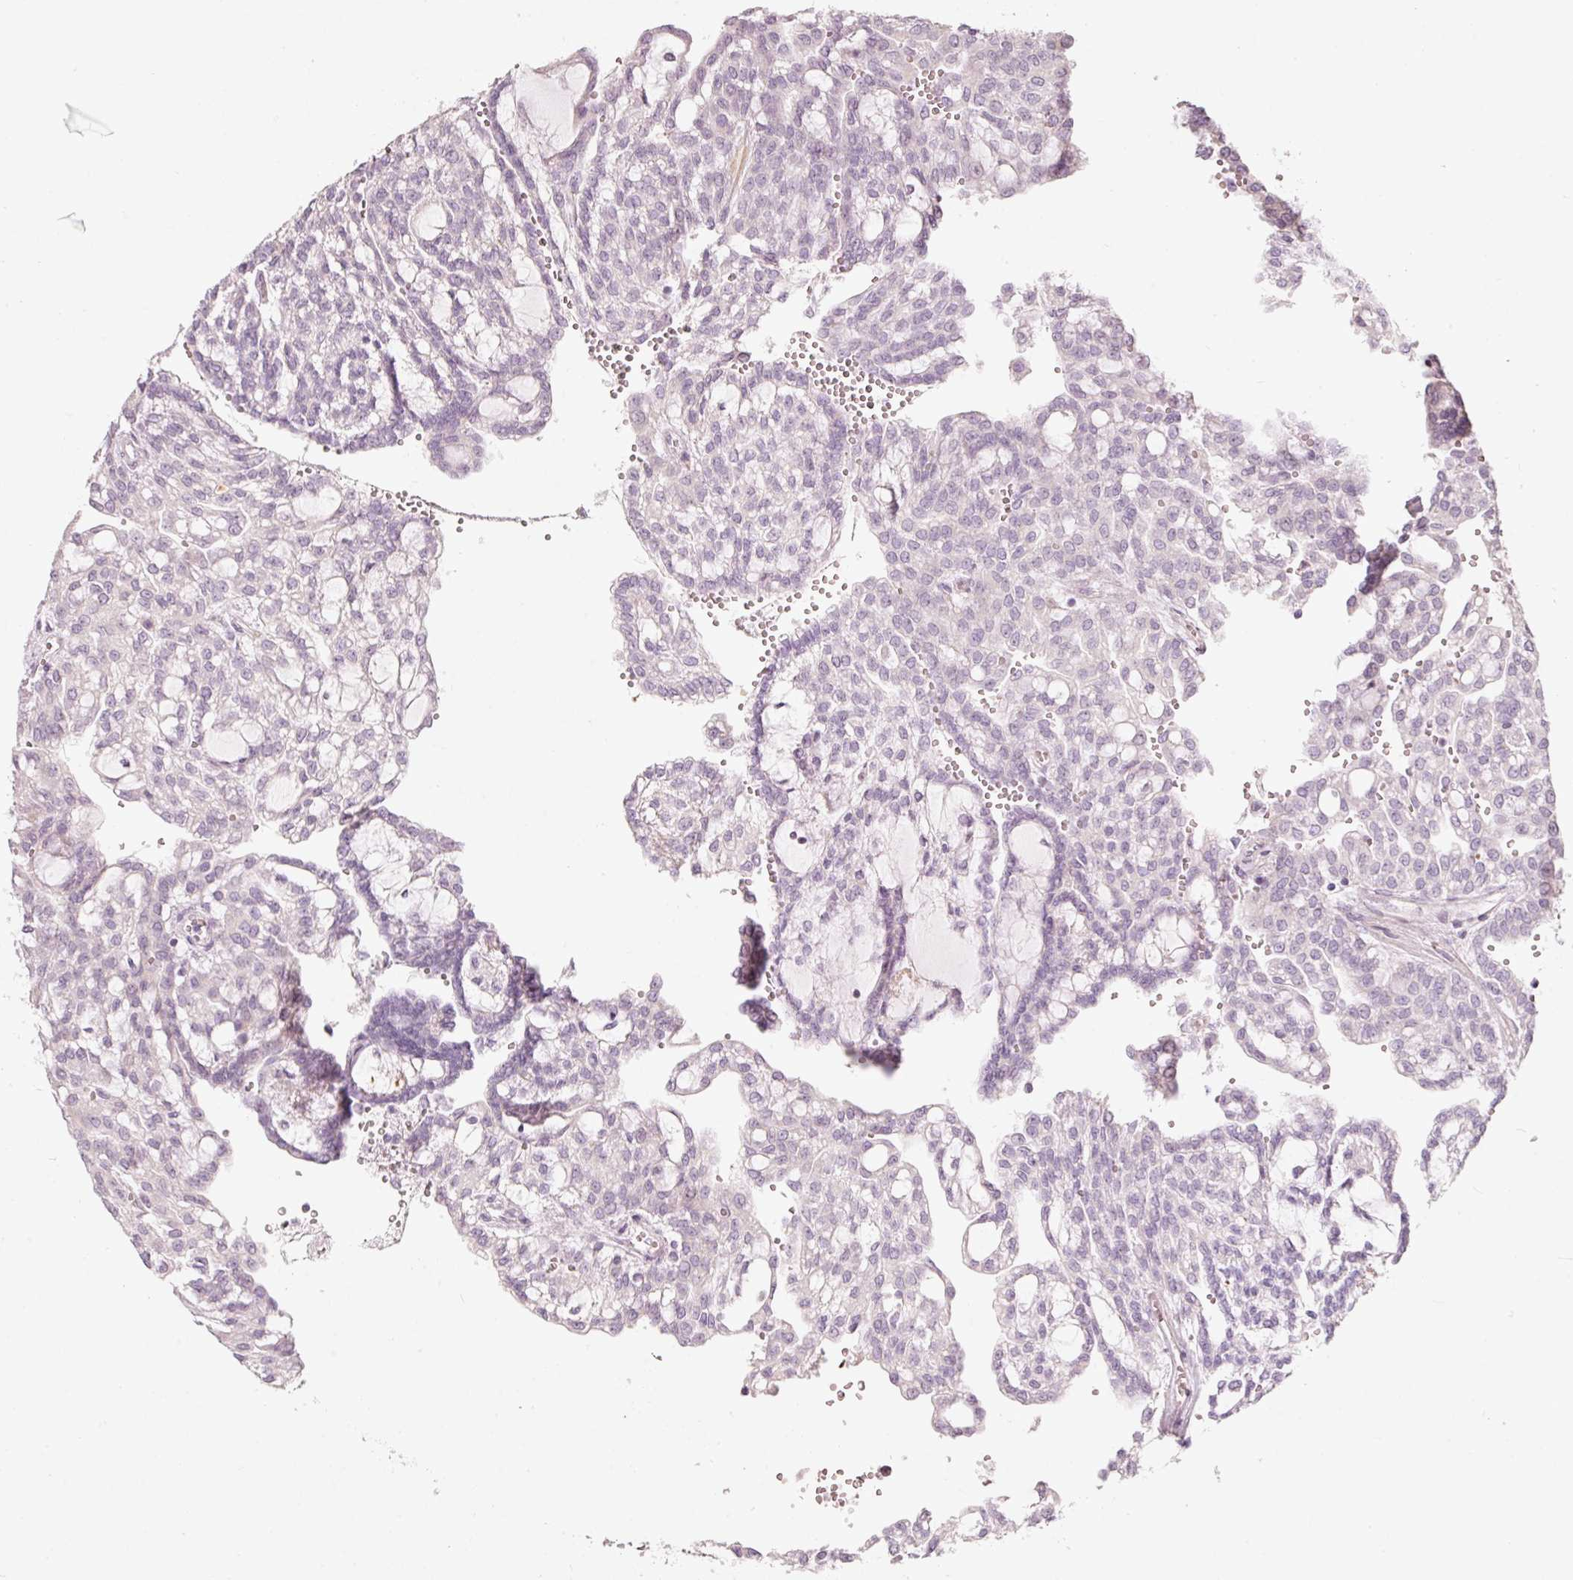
{"staining": {"intensity": "negative", "quantity": "none", "location": "none"}, "tissue": "renal cancer", "cell_type": "Tumor cells", "image_type": "cancer", "snomed": [{"axis": "morphology", "description": "Adenocarcinoma, NOS"}, {"axis": "topography", "description": "Kidney"}], "caption": "Human renal cancer (adenocarcinoma) stained for a protein using immunohistochemistry (IHC) displays no expression in tumor cells.", "gene": "SLC20A1", "patient": {"sex": "male", "age": 63}}